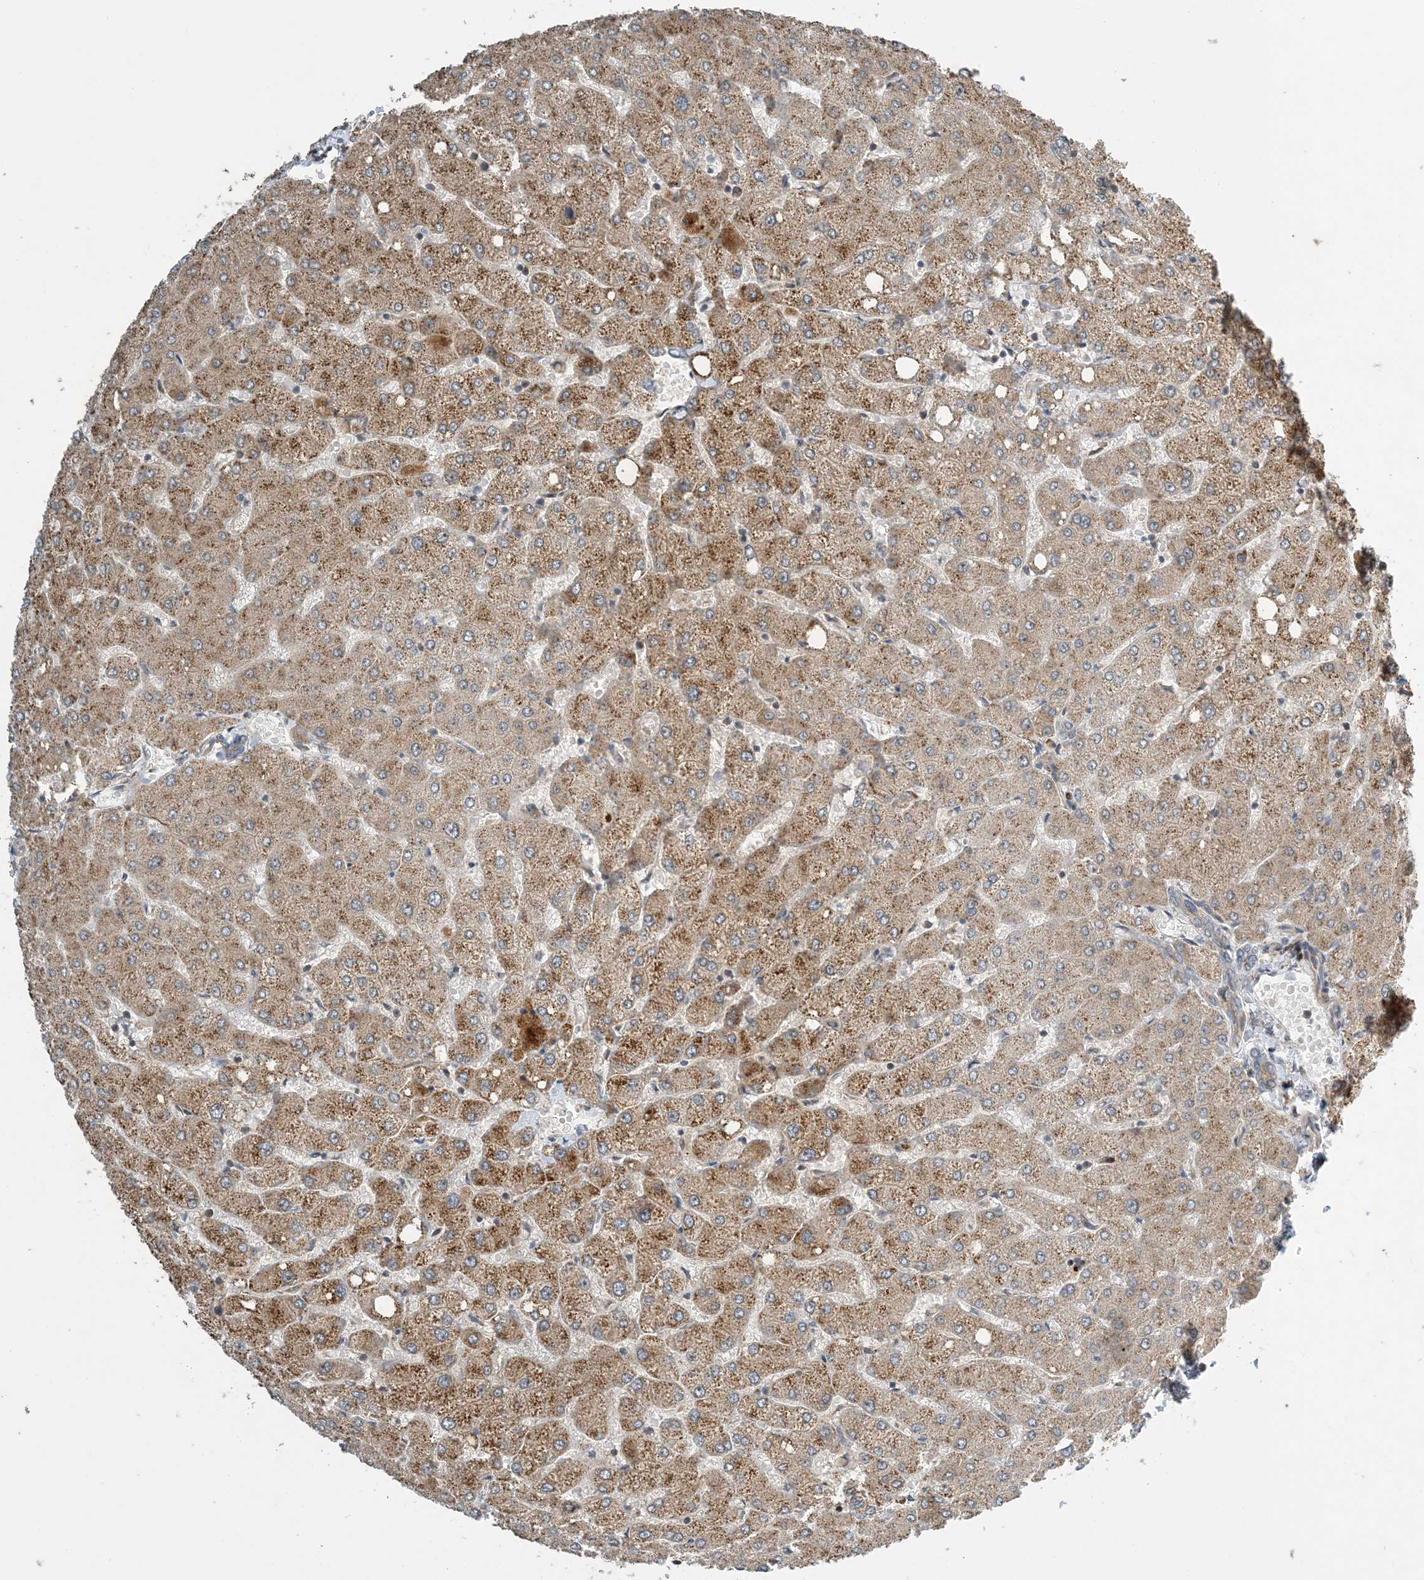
{"staining": {"intensity": "weak", "quantity": "25%-75%", "location": "cytoplasmic/membranous"}, "tissue": "liver", "cell_type": "Cholangiocytes", "image_type": "normal", "snomed": [{"axis": "morphology", "description": "Normal tissue, NOS"}, {"axis": "topography", "description": "Liver"}], "caption": "High-power microscopy captured an IHC image of benign liver, revealing weak cytoplasmic/membranous staining in about 25%-75% of cholangiocytes. Immunohistochemistry (ihc) stains the protein in brown and the nuclei are stained blue.", "gene": "ZBTB3", "patient": {"sex": "female", "age": 54}}